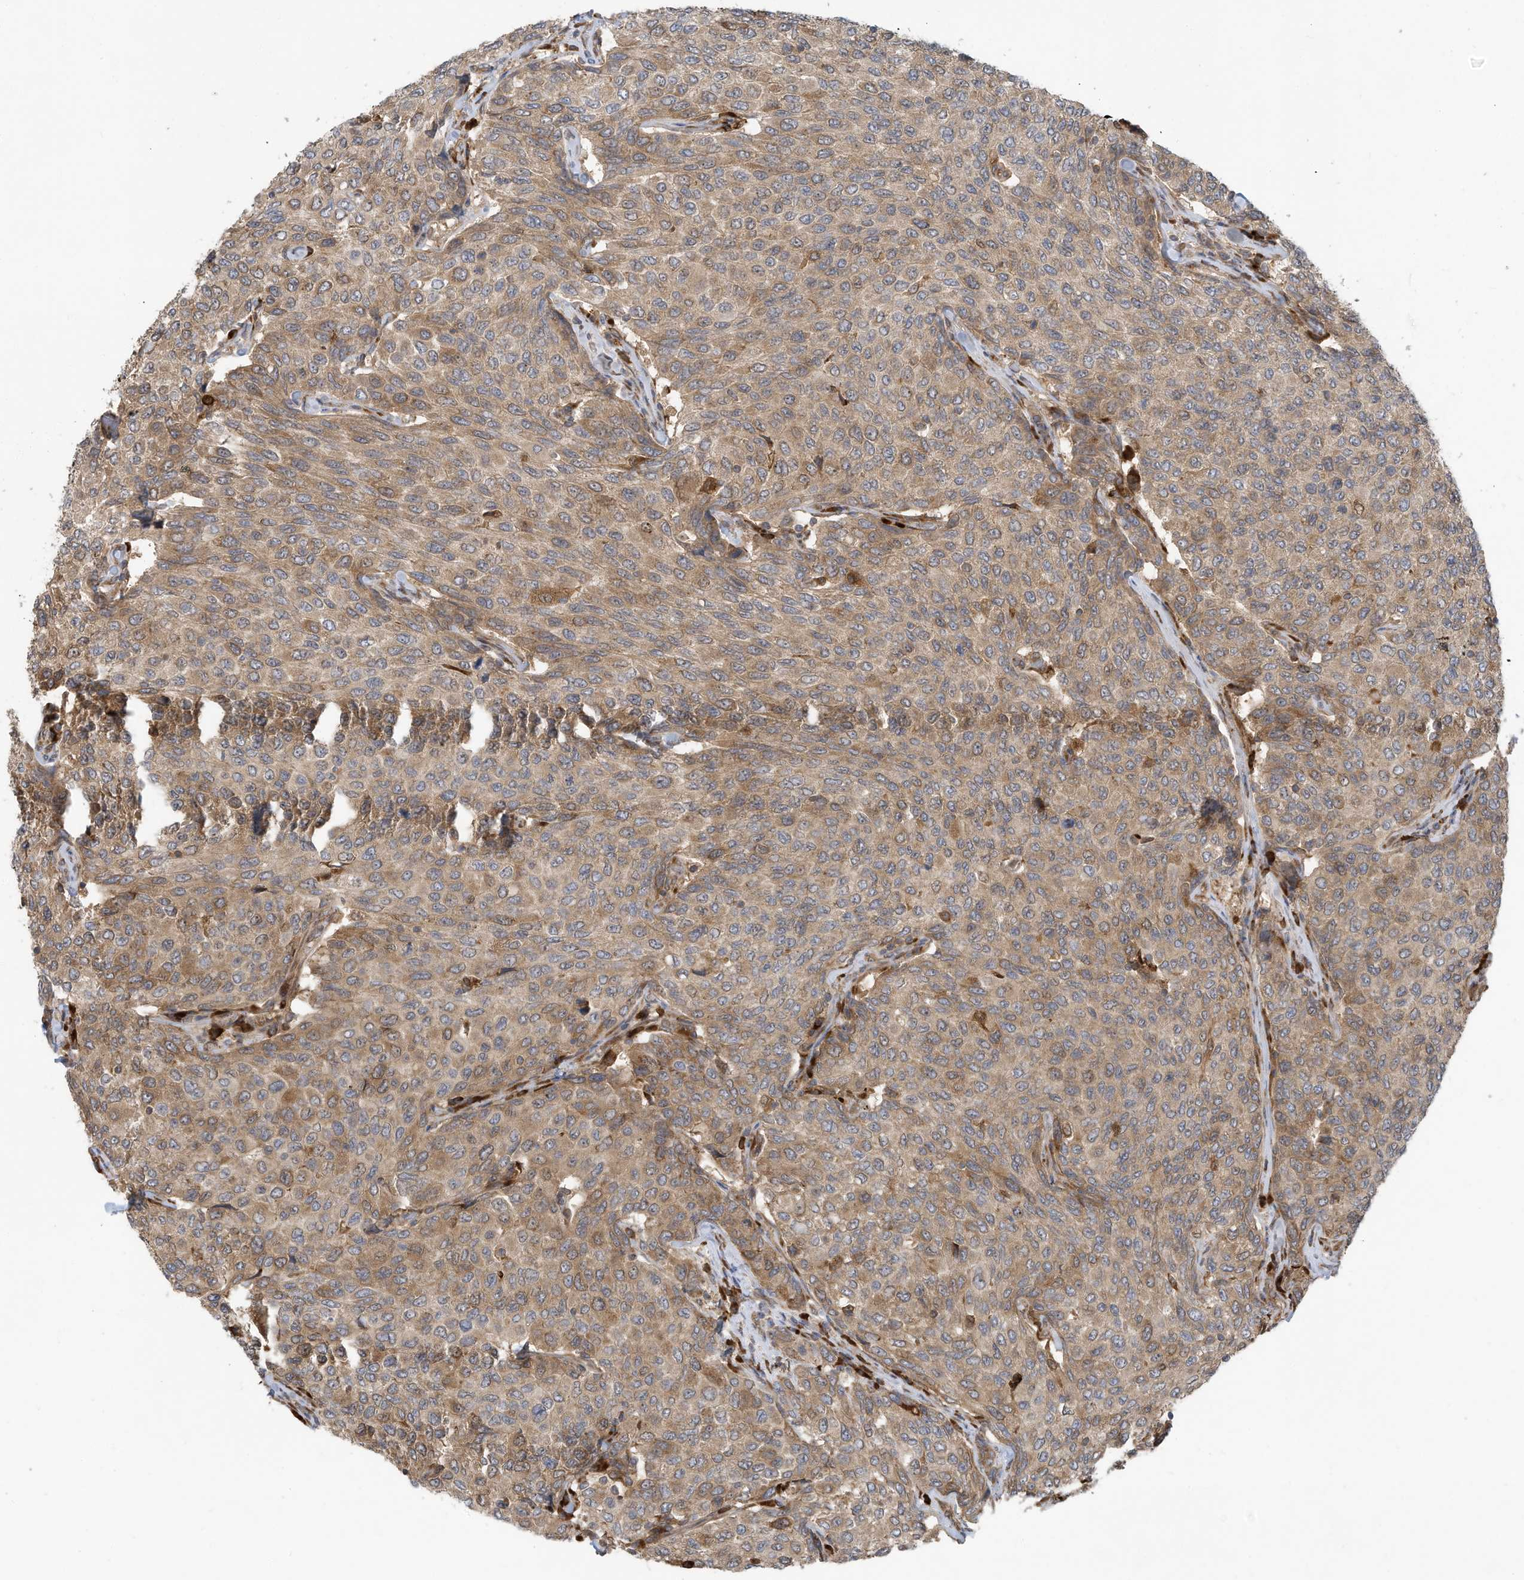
{"staining": {"intensity": "moderate", "quantity": "25%-75%", "location": "cytoplasmic/membranous"}, "tissue": "breast cancer", "cell_type": "Tumor cells", "image_type": "cancer", "snomed": [{"axis": "morphology", "description": "Duct carcinoma"}, {"axis": "topography", "description": "Breast"}], "caption": "Immunohistochemical staining of human breast cancer demonstrates medium levels of moderate cytoplasmic/membranous protein expression in about 25%-75% of tumor cells.", "gene": "USE1", "patient": {"sex": "female", "age": 55}}